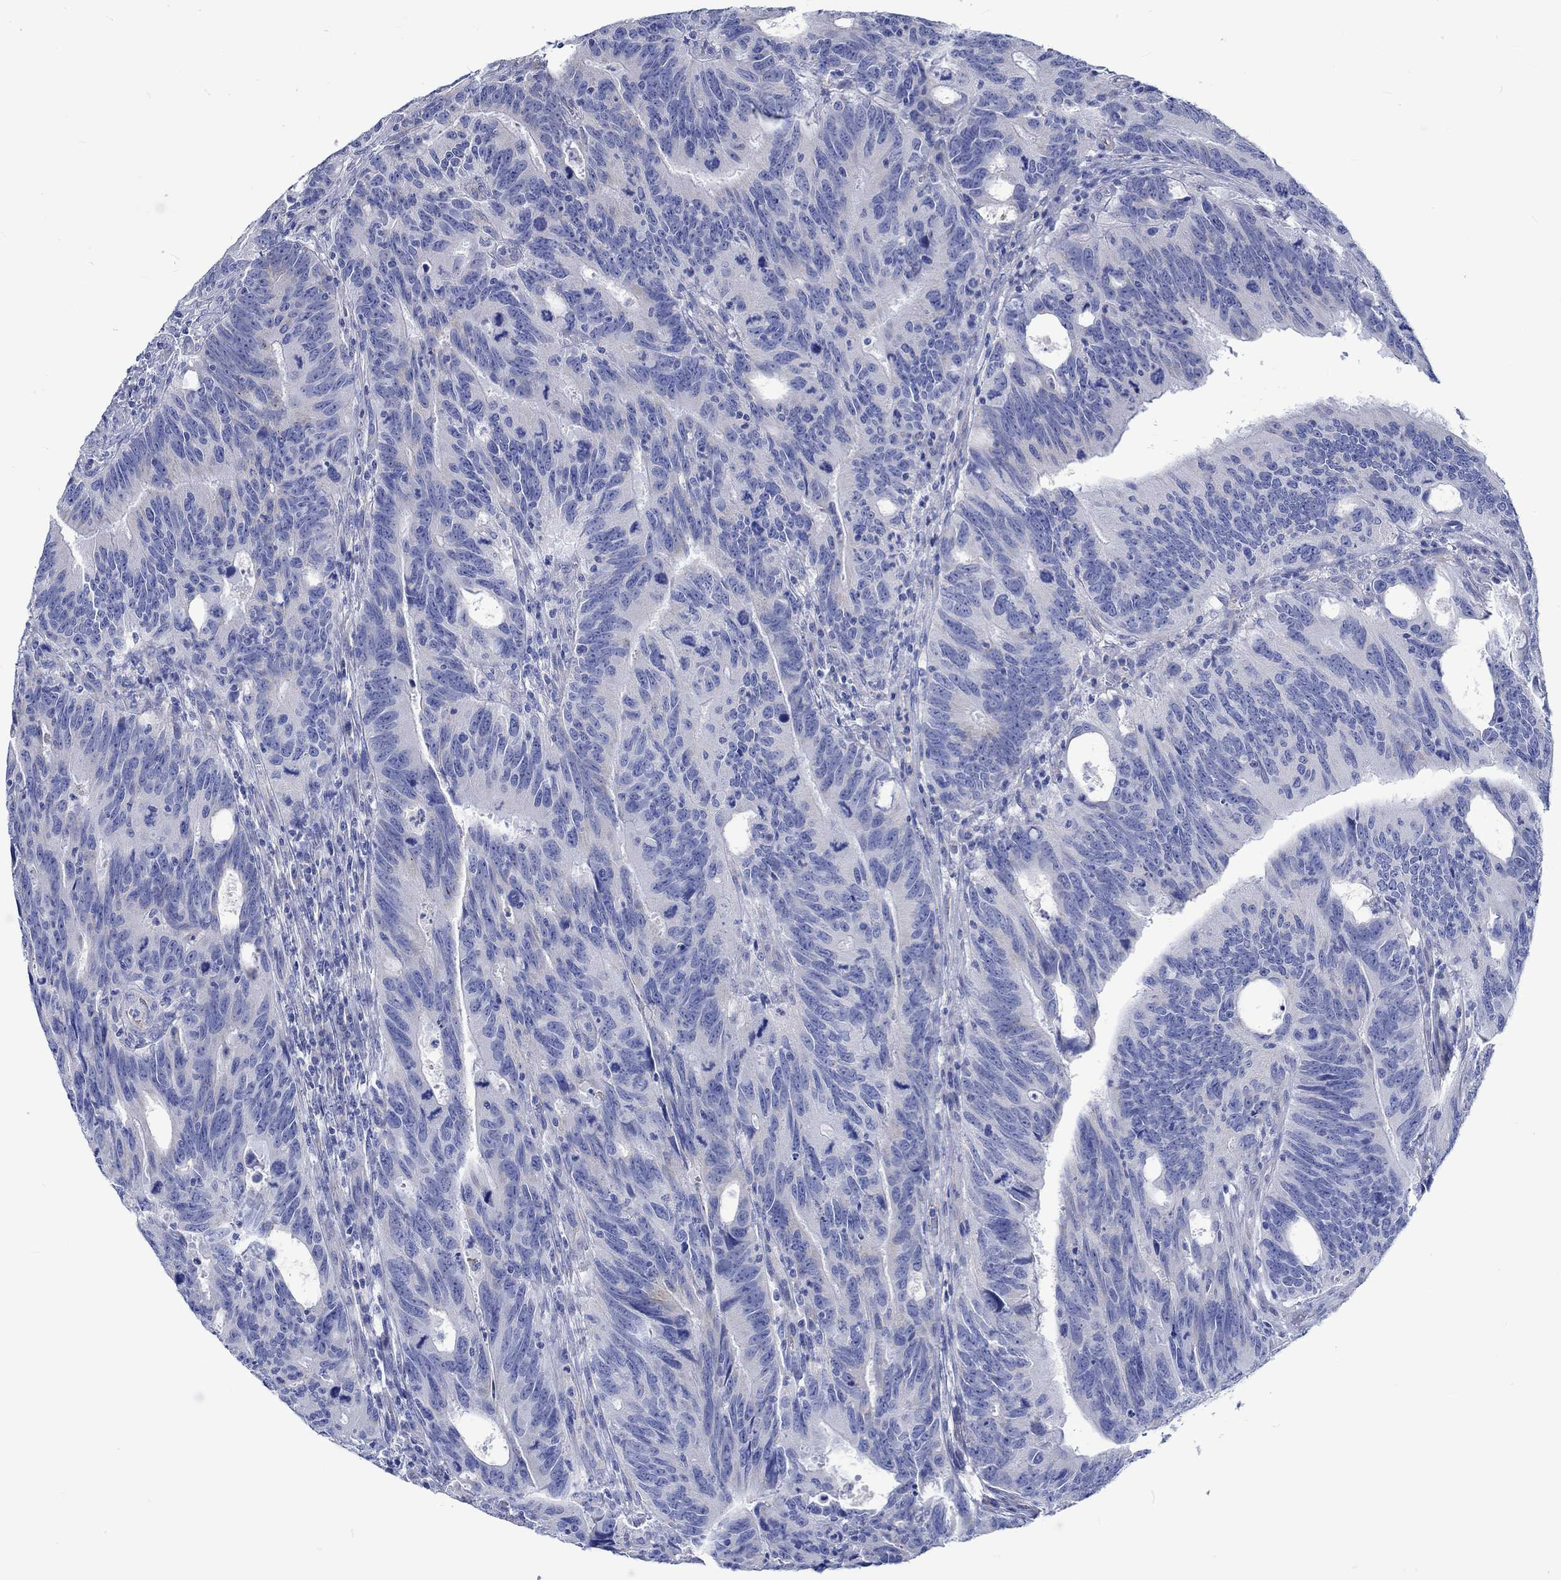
{"staining": {"intensity": "weak", "quantity": "<25%", "location": "cytoplasmic/membranous"}, "tissue": "colorectal cancer", "cell_type": "Tumor cells", "image_type": "cancer", "snomed": [{"axis": "morphology", "description": "Adenocarcinoma, NOS"}, {"axis": "topography", "description": "Colon"}], "caption": "DAB immunohistochemical staining of human adenocarcinoma (colorectal) demonstrates no significant expression in tumor cells.", "gene": "CPLX2", "patient": {"sex": "female", "age": 77}}